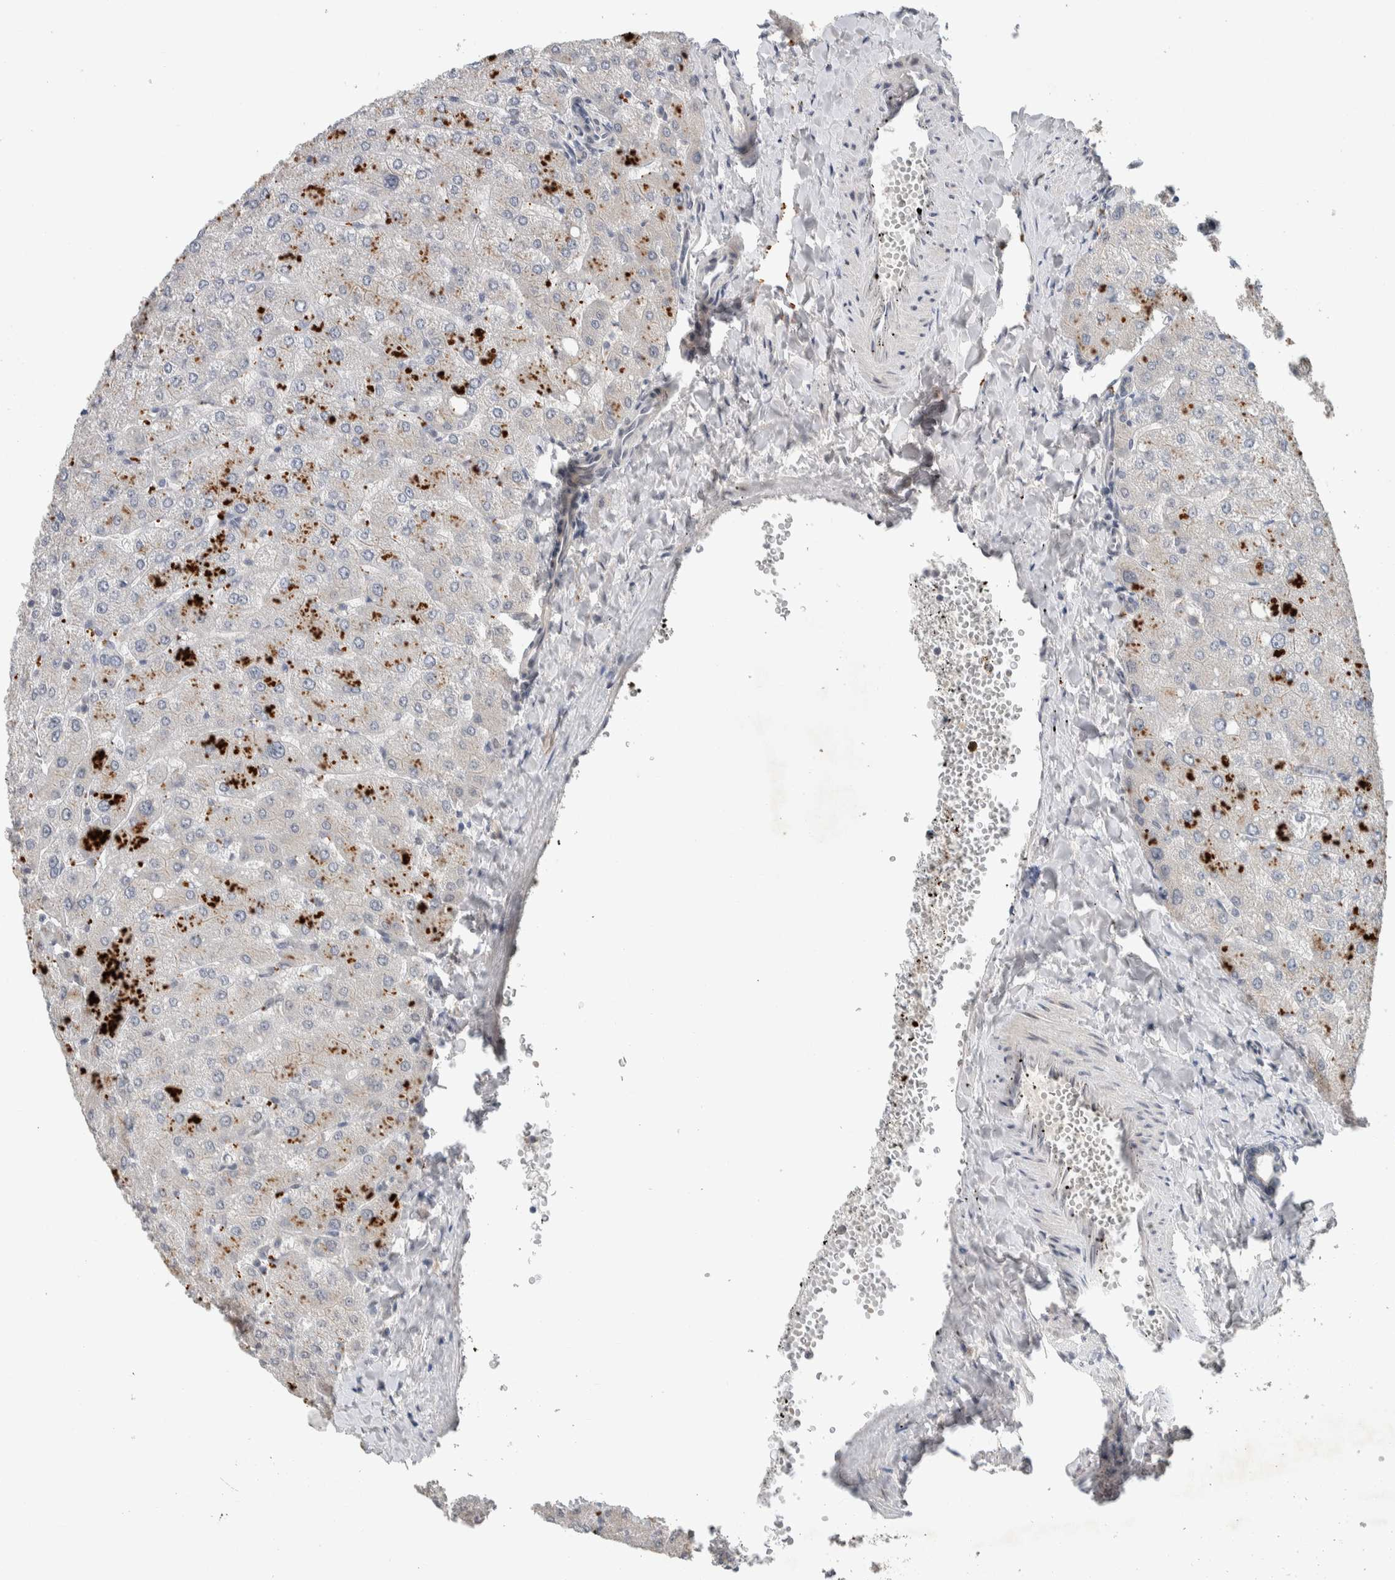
{"staining": {"intensity": "negative", "quantity": "none", "location": "none"}, "tissue": "liver", "cell_type": "Cholangiocytes", "image_type": "normal", "snomed": [{"axis": "morphology", "description": "Normal tissue, NOS"}, {"axis": "topography", "description": "Liver"}], "caption": "IHC histopathology image of normal human liver stained for a protein (brown), which reveals no positivity in cholangiocytes.", "gene": "CYSRT1", "patient": {"sex": "male", "age": 55}}